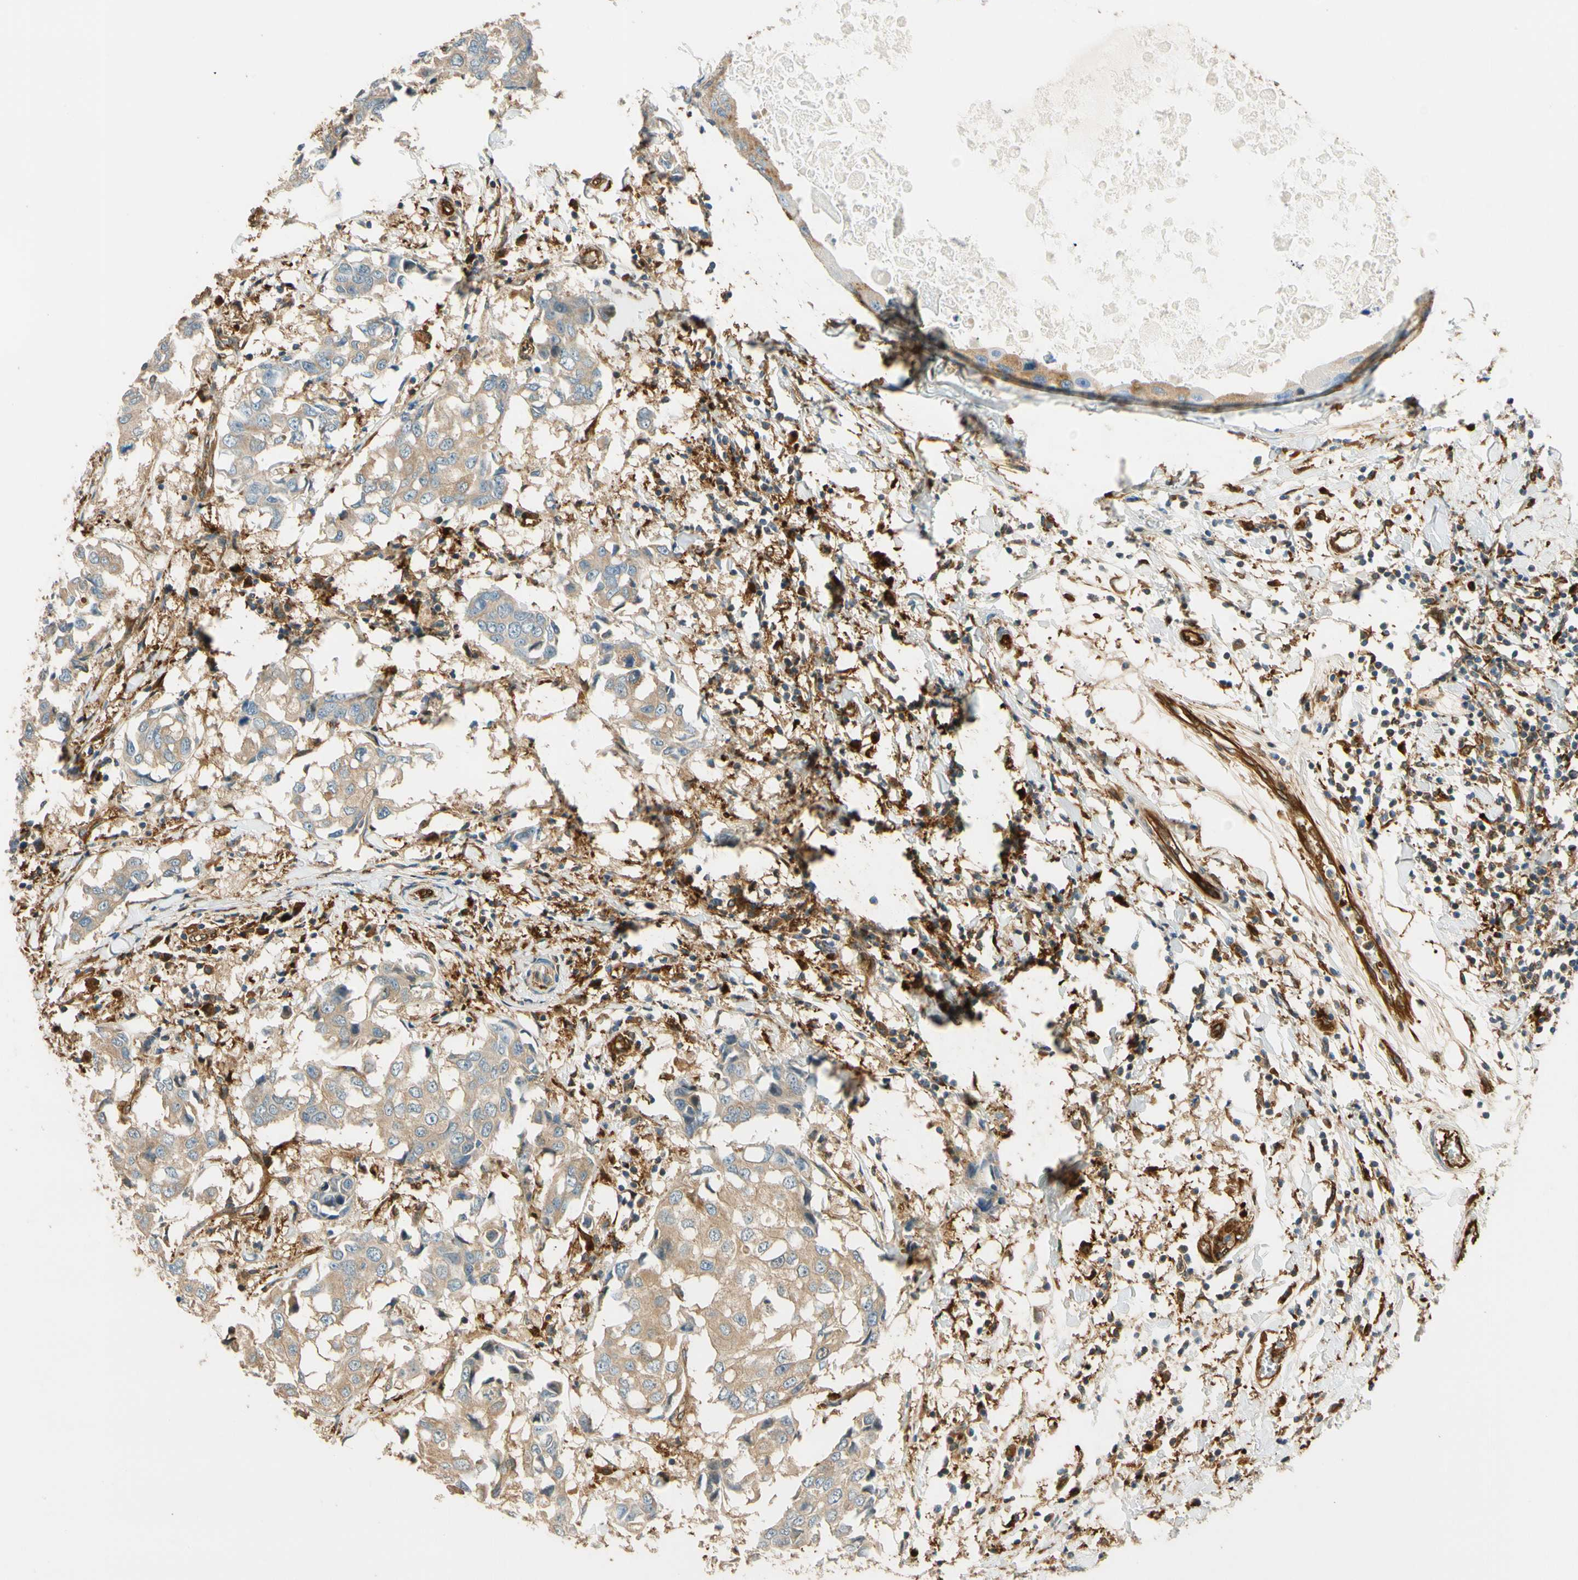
{"staining": {"intensity": "moderate", "quantity": ">75%", "location": "cytoplasmic/membranous"}, "tissue": "breast cancer", "cell_type": "Tumor cells", "image_type": "cancer", "snomed": [{"axis": "morphology", "description": "Duct carcinoma"}, {"axis": "topography", "description": "Breast"}], "caption": "Immunohistochemical staining of breast cancer (infiltrating ductal carcinoma) exhibits medium levels of moderate cytoplasmic/membranous protein expression in approximately >75% of tumor cells. The staining was performed using DAB (3,3'-diaminobenzidine), with brown indicating positive protein expression. Nuclei are stained blue with hematoxylin.", "gene": "PARP14", "patient": {"sex": "female", "age": 27}}